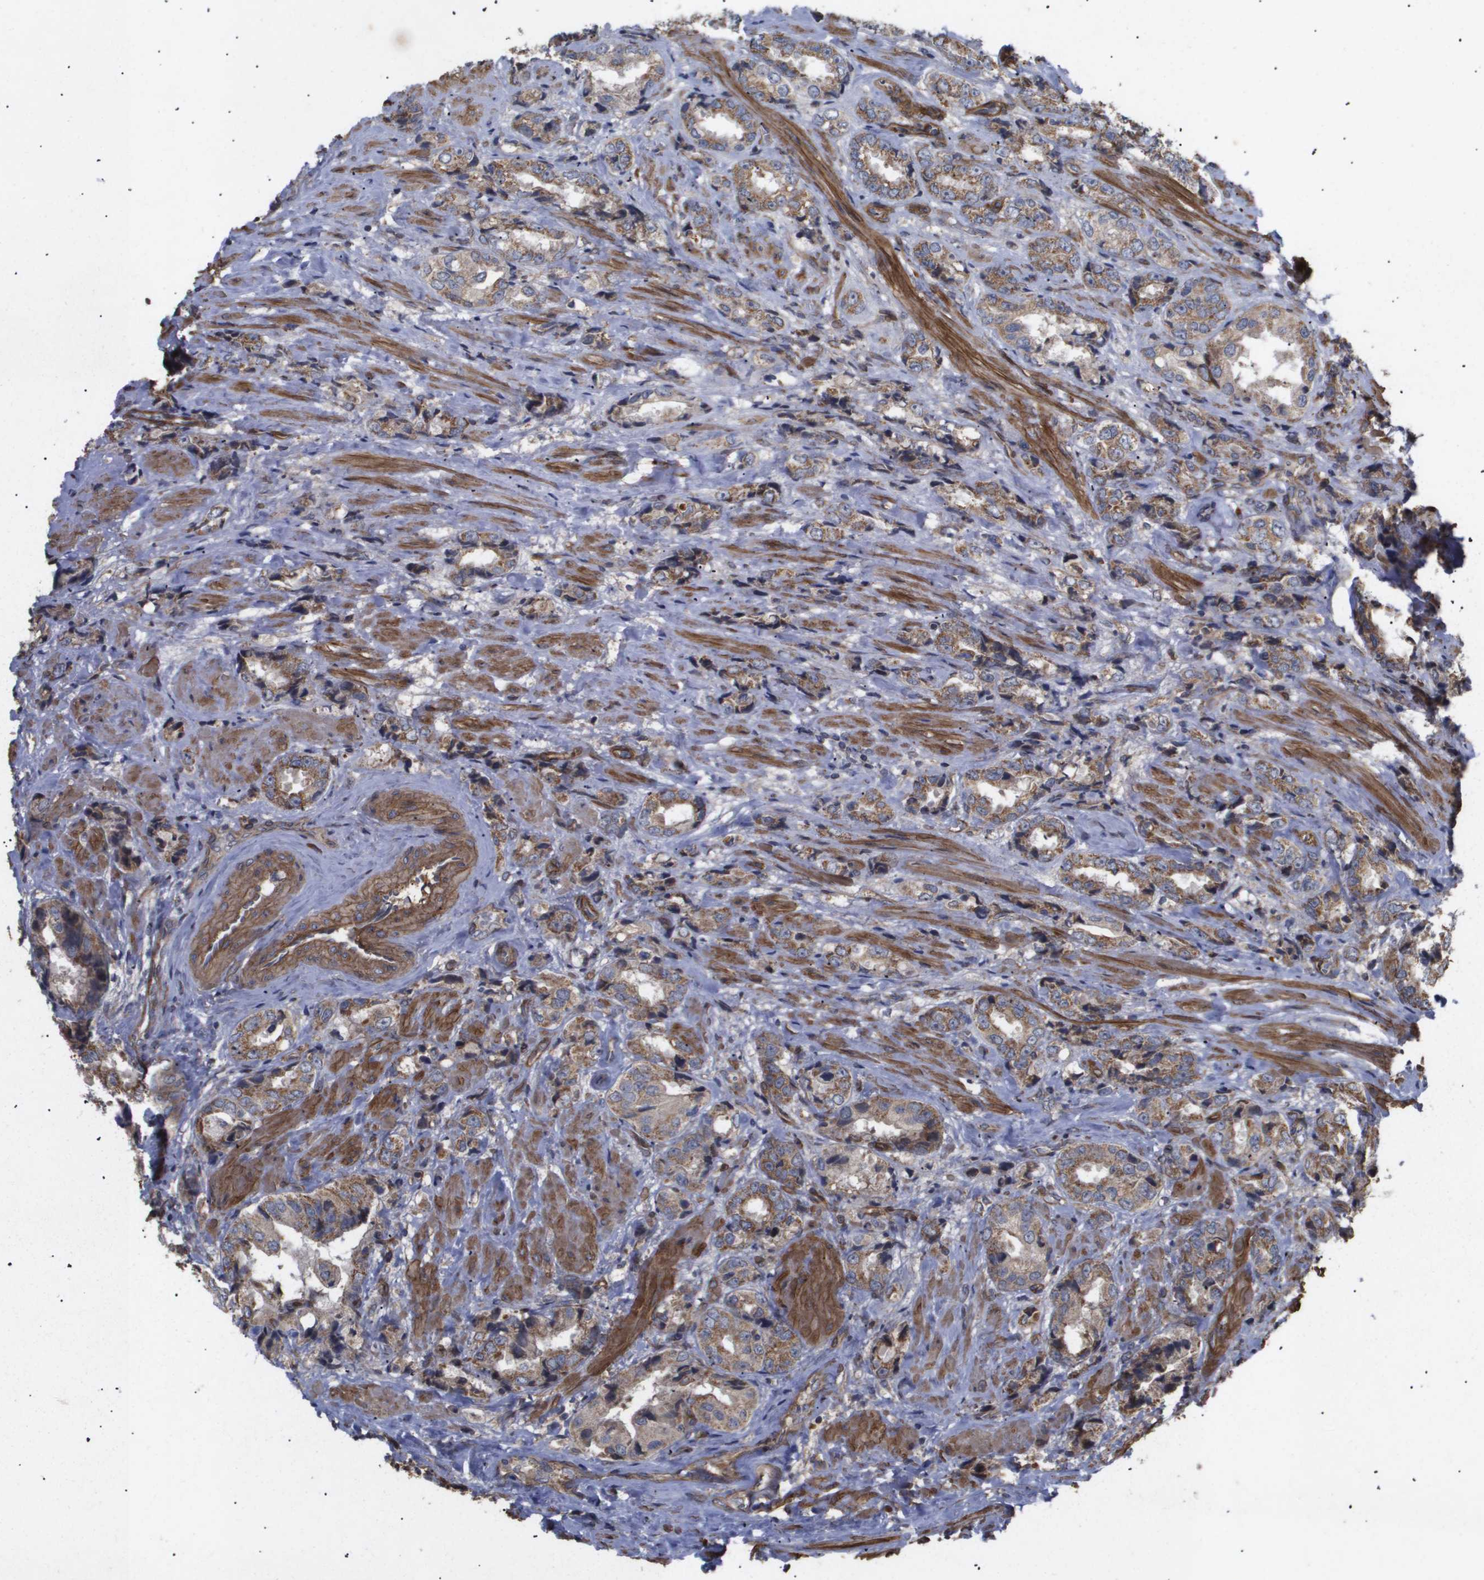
{"staining": {"intensity": "moderate", "quantity": ">75%", "location": "cytoplasmic/membranous"}, "tissue": "prostate cancer", "cell_type": "Tumor cells", "image_type": "cancer", "snomed": [{"axis": "morphology", "description": "Adenocarcinoma, High grade"}, {"axis": "topography", "description": "Prostate"}], "caption": "Prostate cancer (high-grade adenocarcinoma) stained for a protein (brown) demonstrates moderate cytoplasmic/membranous positive staining in approximately >75% of tumor cells.", "gene": "TNS1", "patient": {"sex": "male", "age": 61}}